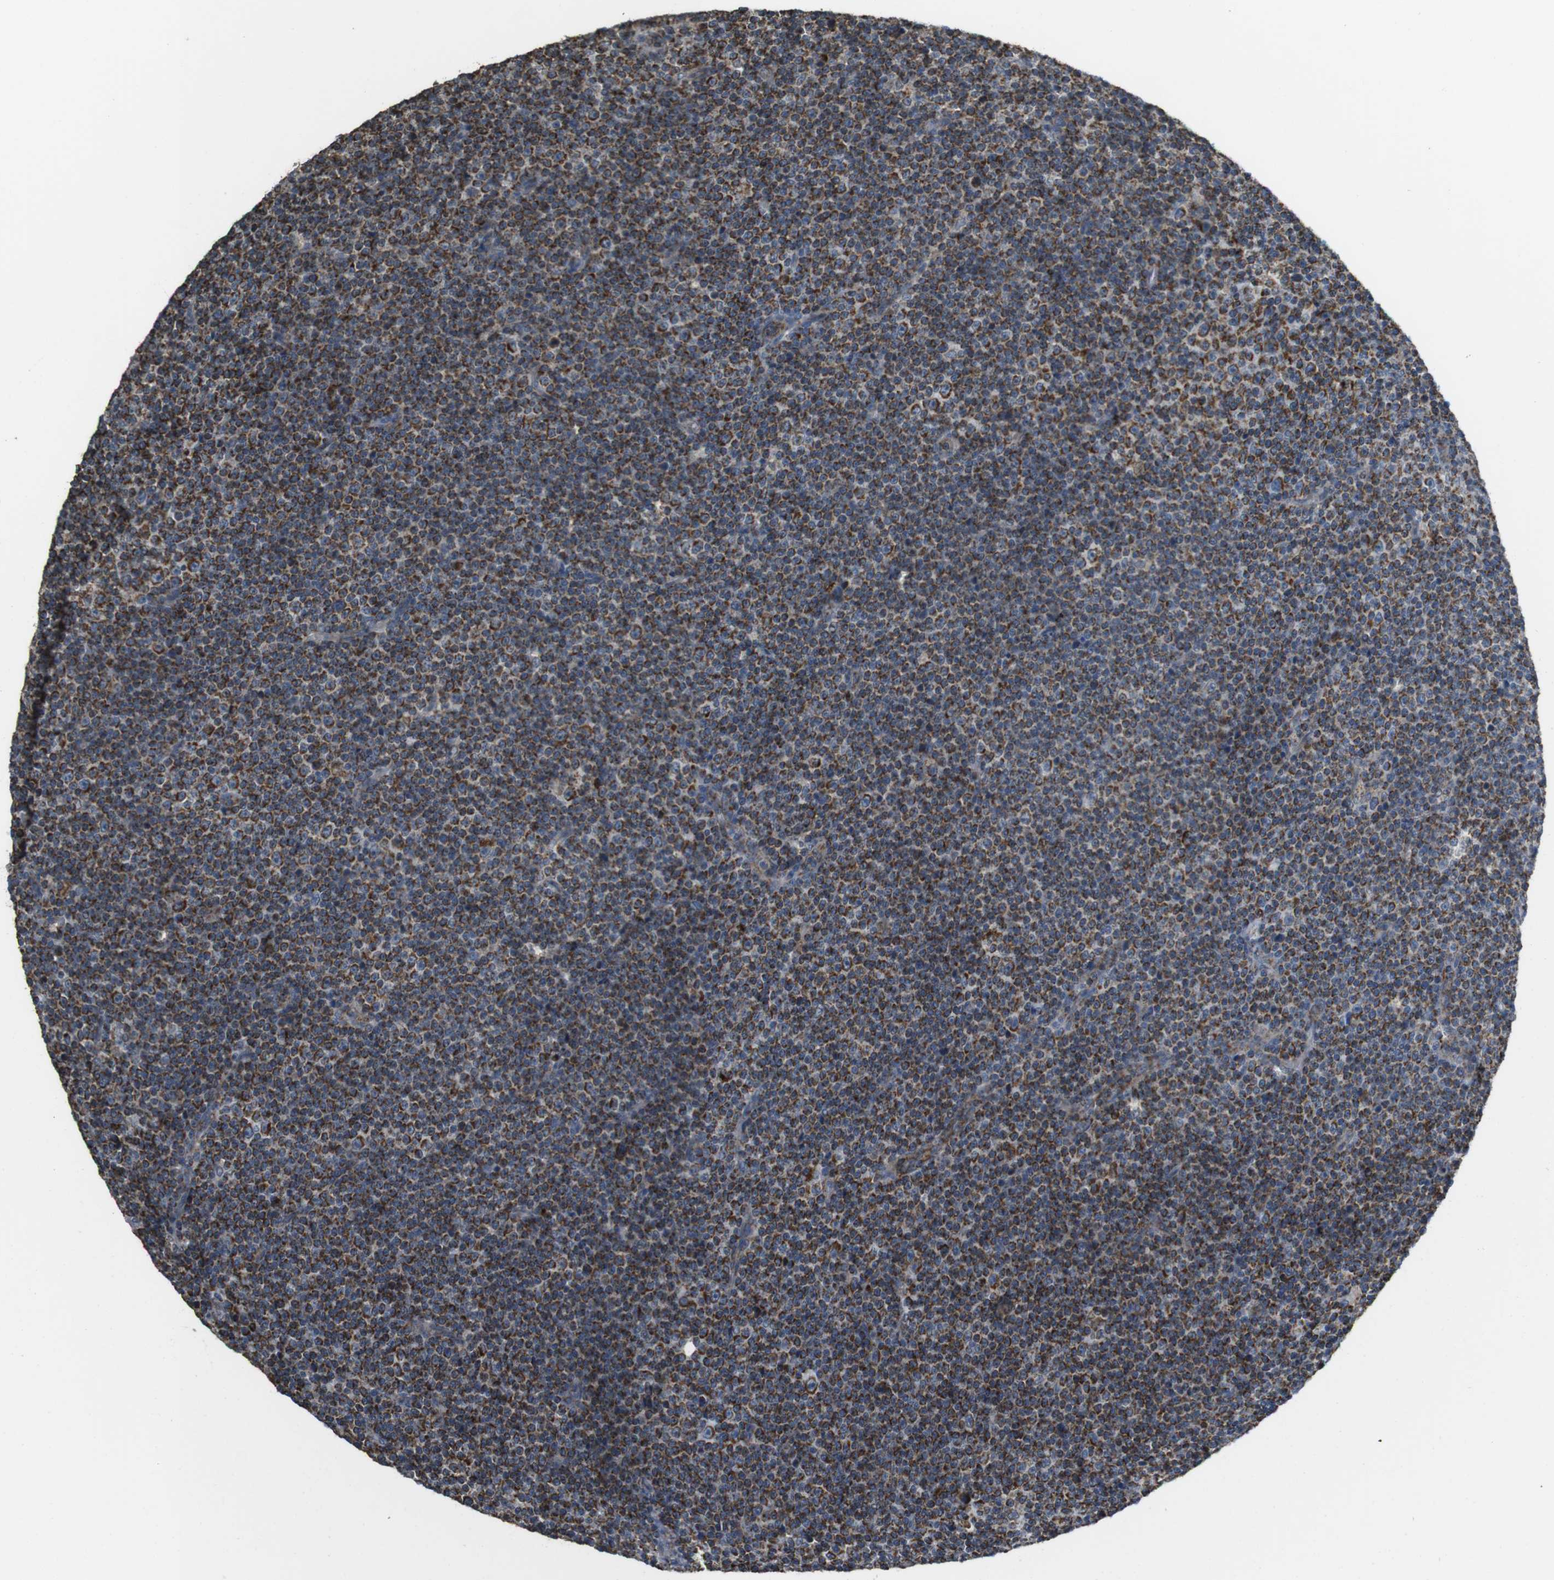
{"staining": {"intensity": "strong", "quantity": "25%-75%", "location": "cytoplasmic/membranous"}, "tissue": "lymphoma", "cell_type": "Tumor cells", "image_type": "cancer", "snomed": [{"axis": "morphology", "description": "Malignant lymphoma, non-Hodgkin's type, Low grade"}, {"axis": "topography", "description": "Lymph node"}], "caption": "Low-grade malignant lymphoma, non-Hodgkin's type tissue demonstrates strong cytoplasmic/membranous expression in about 25%-75% of tumor cells", "gene": "CALHM2", "patient": {"sex": "female", "age": 67}}